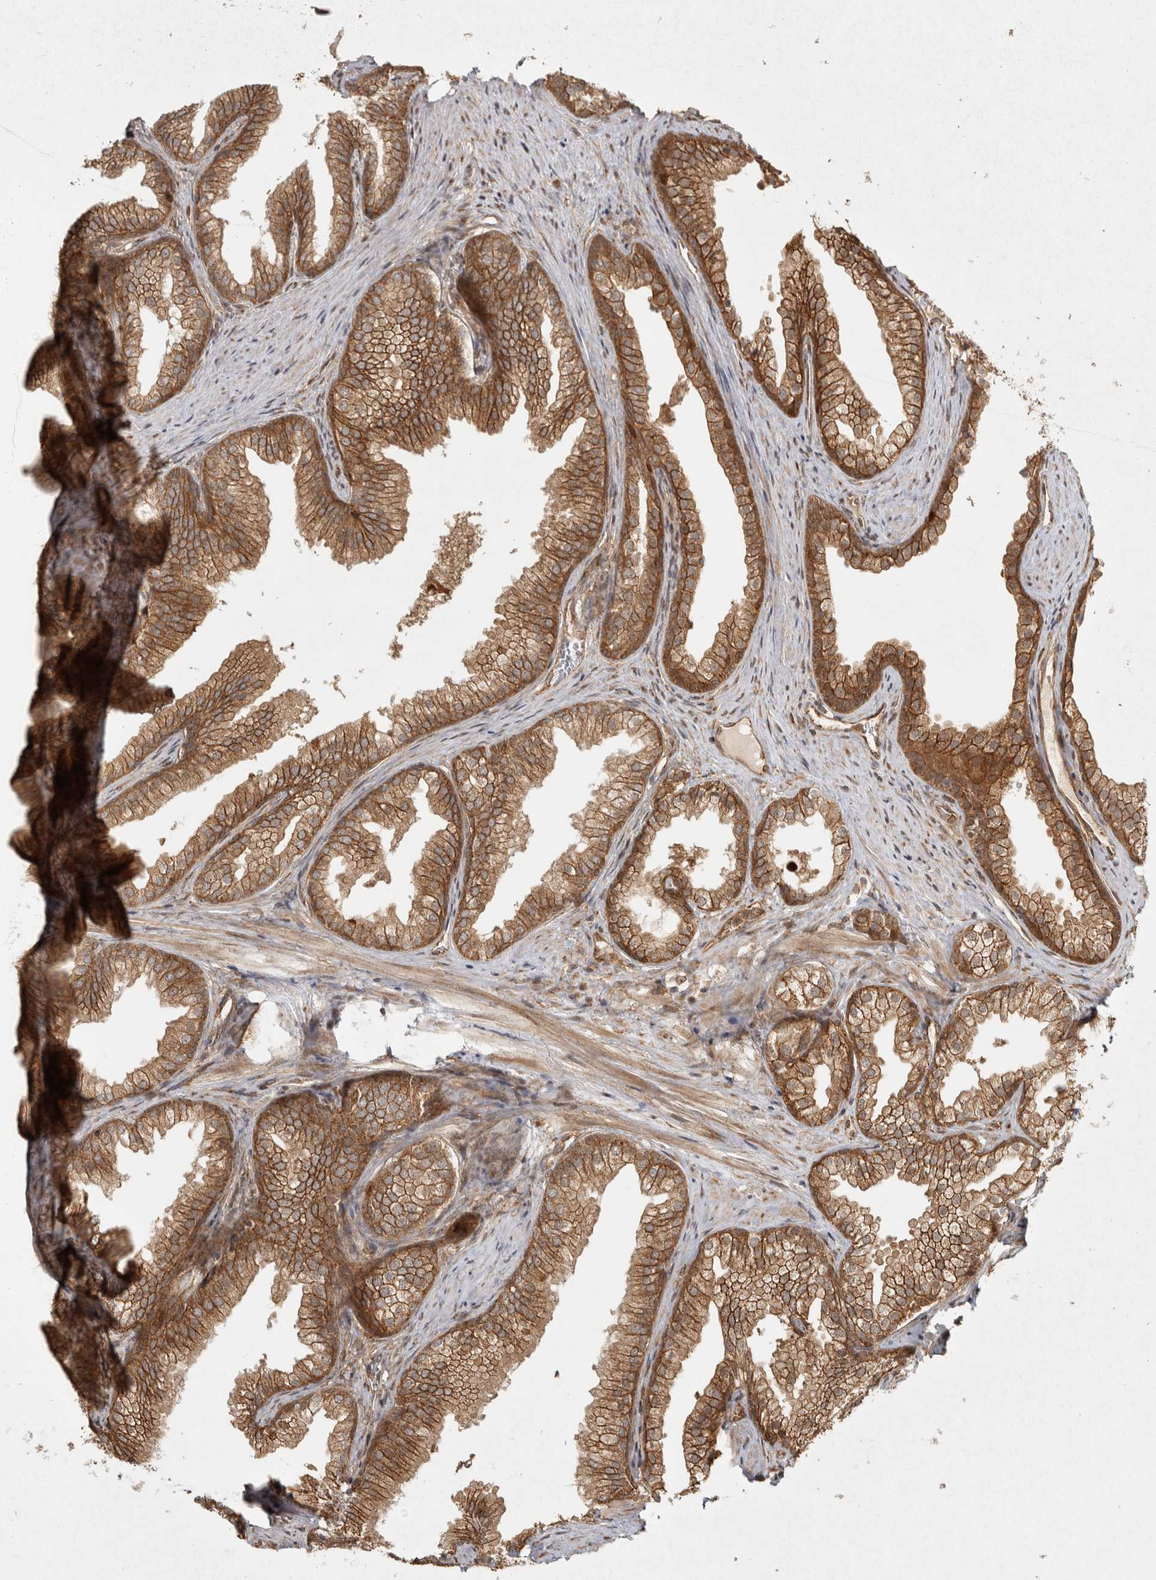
{"staining": {"intensity": "strong", "quantity": ">75%", "location": "cytoplasmic/membranous"}, "tissue": "prostate", "cell_type": "Glandular cells", "image_type": "normal", "snomed": [{"axis": "morphology", "description": "Normal tissue, NOS"}, {"axis": "topography", "description": "Prostate"}], "caption": "A photomicrograph of prostate stained for a protein reveals strong cytoplasmic/membranous brown staining in glandular cells.", "gene": "CAMSAP2", "patient": {"sex": "male", "age": 76}}